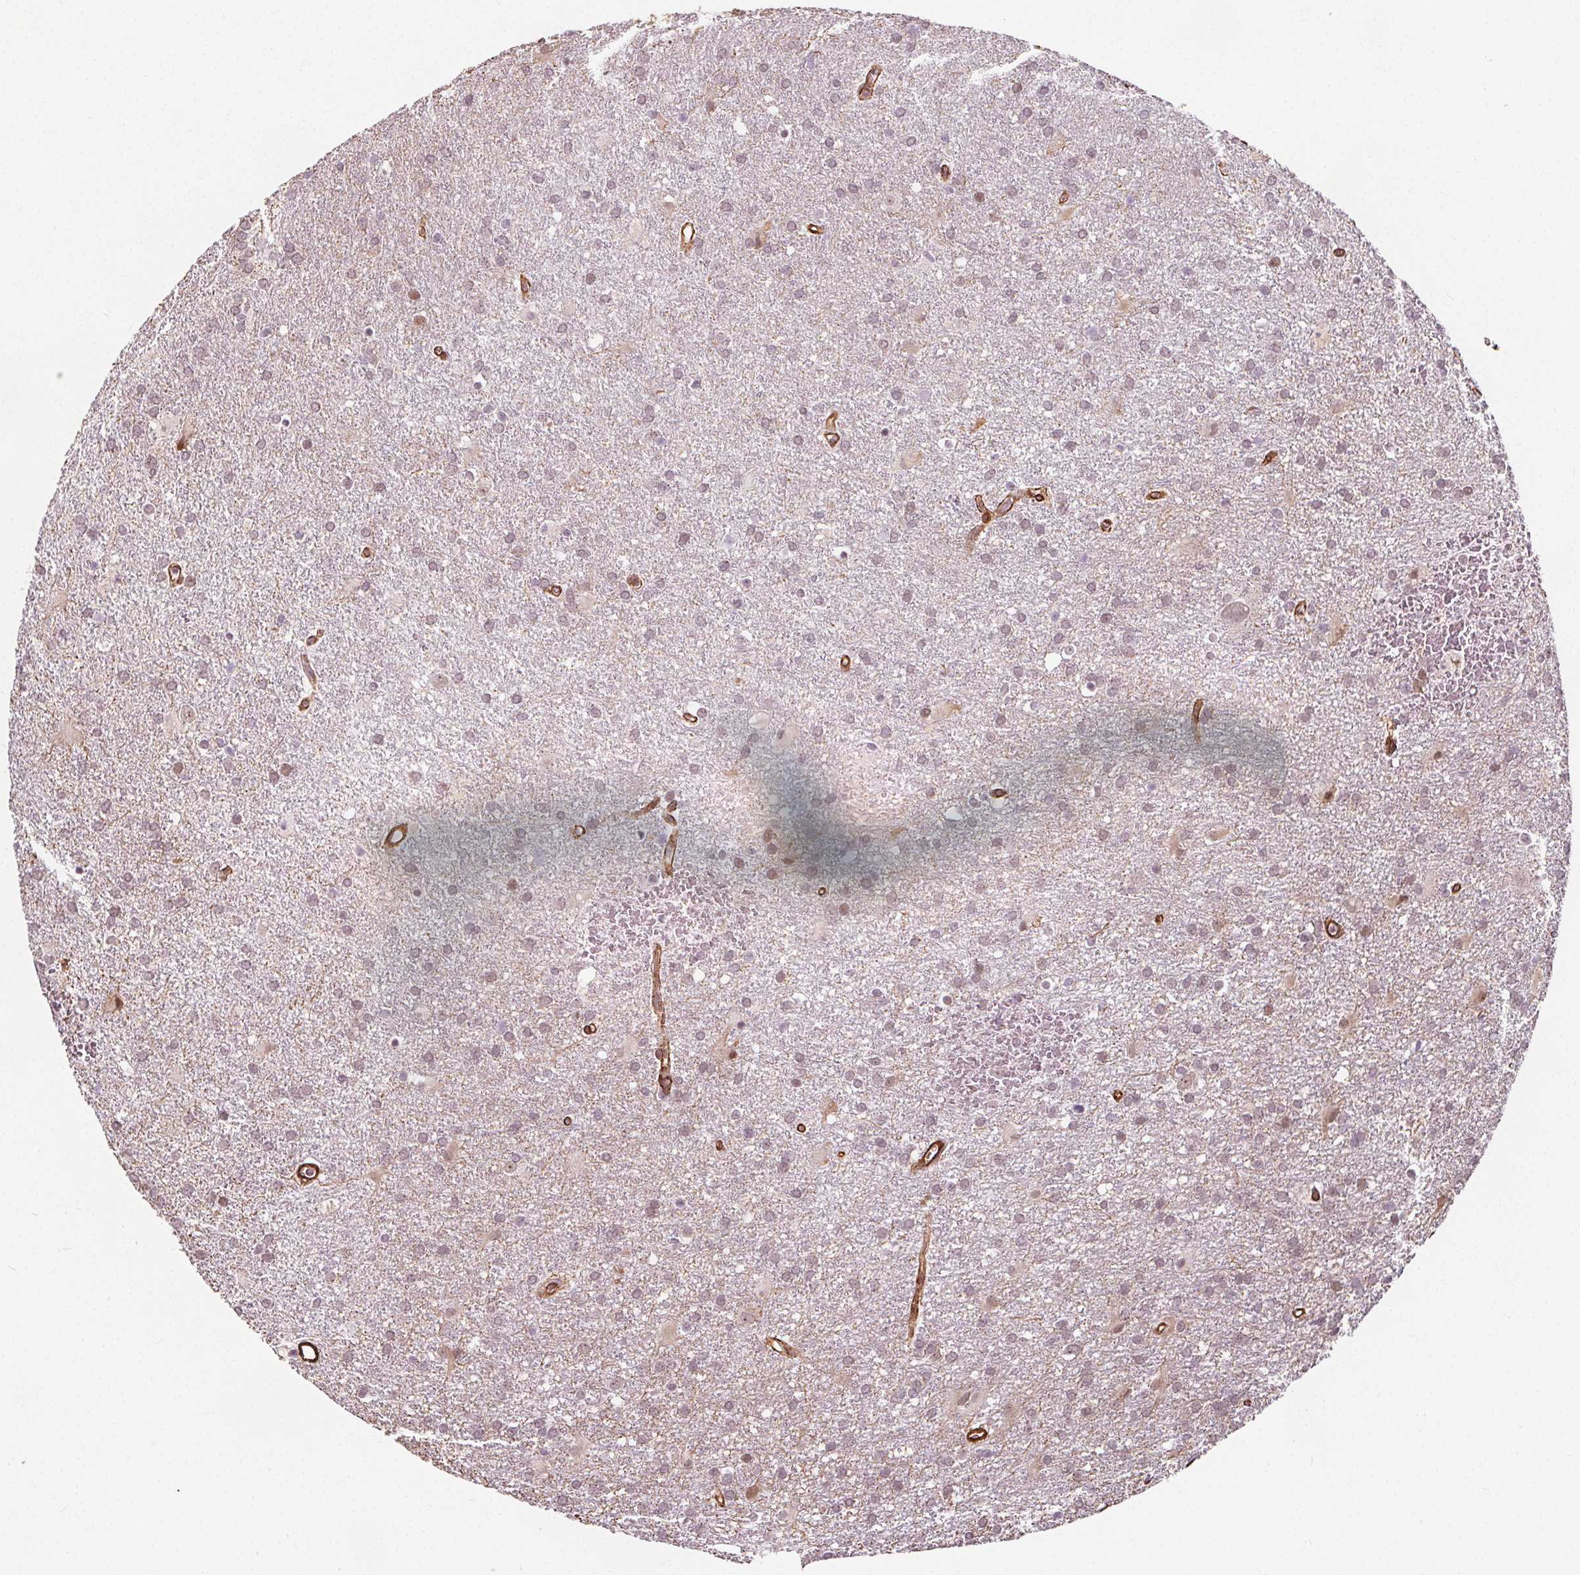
{"staining": {"intensity": "weak", "quantity": "<25%", "location": "cytoplasmic/membranous,nuclear"}, "tissue": "glioma", "cell_type": "Tumor cells", "image_type": "cancer", "snomed": [{"axis": "morphology", "description": "Glioma, malignant, Low grade"}, {"axis": "topography", "description": "Brain"}], "caption": "Micrograph shows no protein staining in tumor cells of glioma tissue.", "gene": "HAS1", "patient": {"sex": "male", "age": 66}}